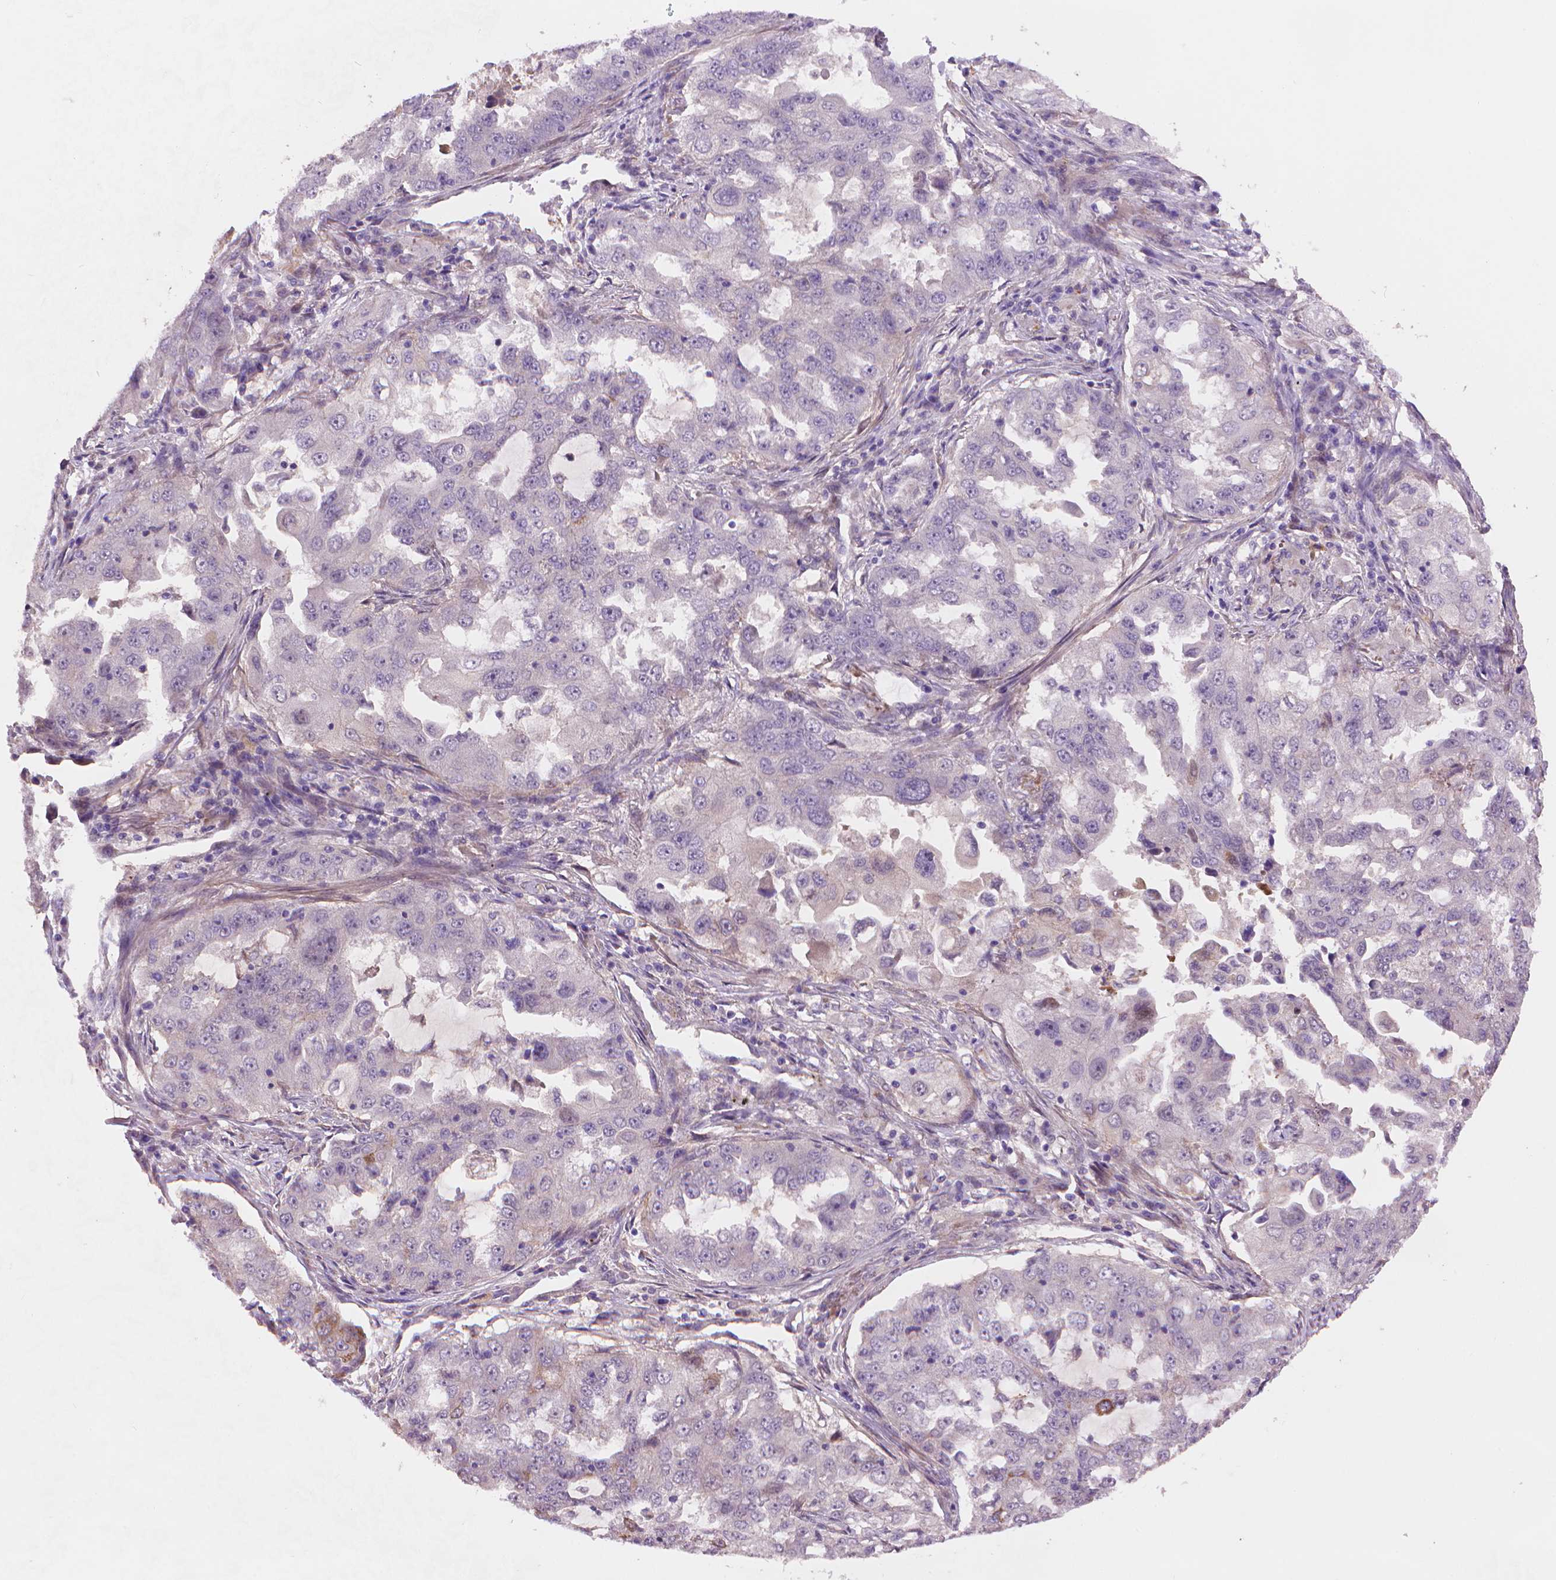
{"staining": {"intensity": "negative", "quantity": "none", "location": "none"}, "tissue": "lung cancer", "cell_type": "Tumor cells", "image_type": "cancer", "snomed": [{"axis": "morphology", "description": "Adenocarcinoma, NOS"}, {"axis": "topography", "description": "Lung"}], "caption": "This is an immunohistochemistry (IHC) micrograph of human adenocarcinoma (lung). There is no staining in tumor cells.", "gene": "AMMECR1", "patient": {"sex": "female", "age": 61}}